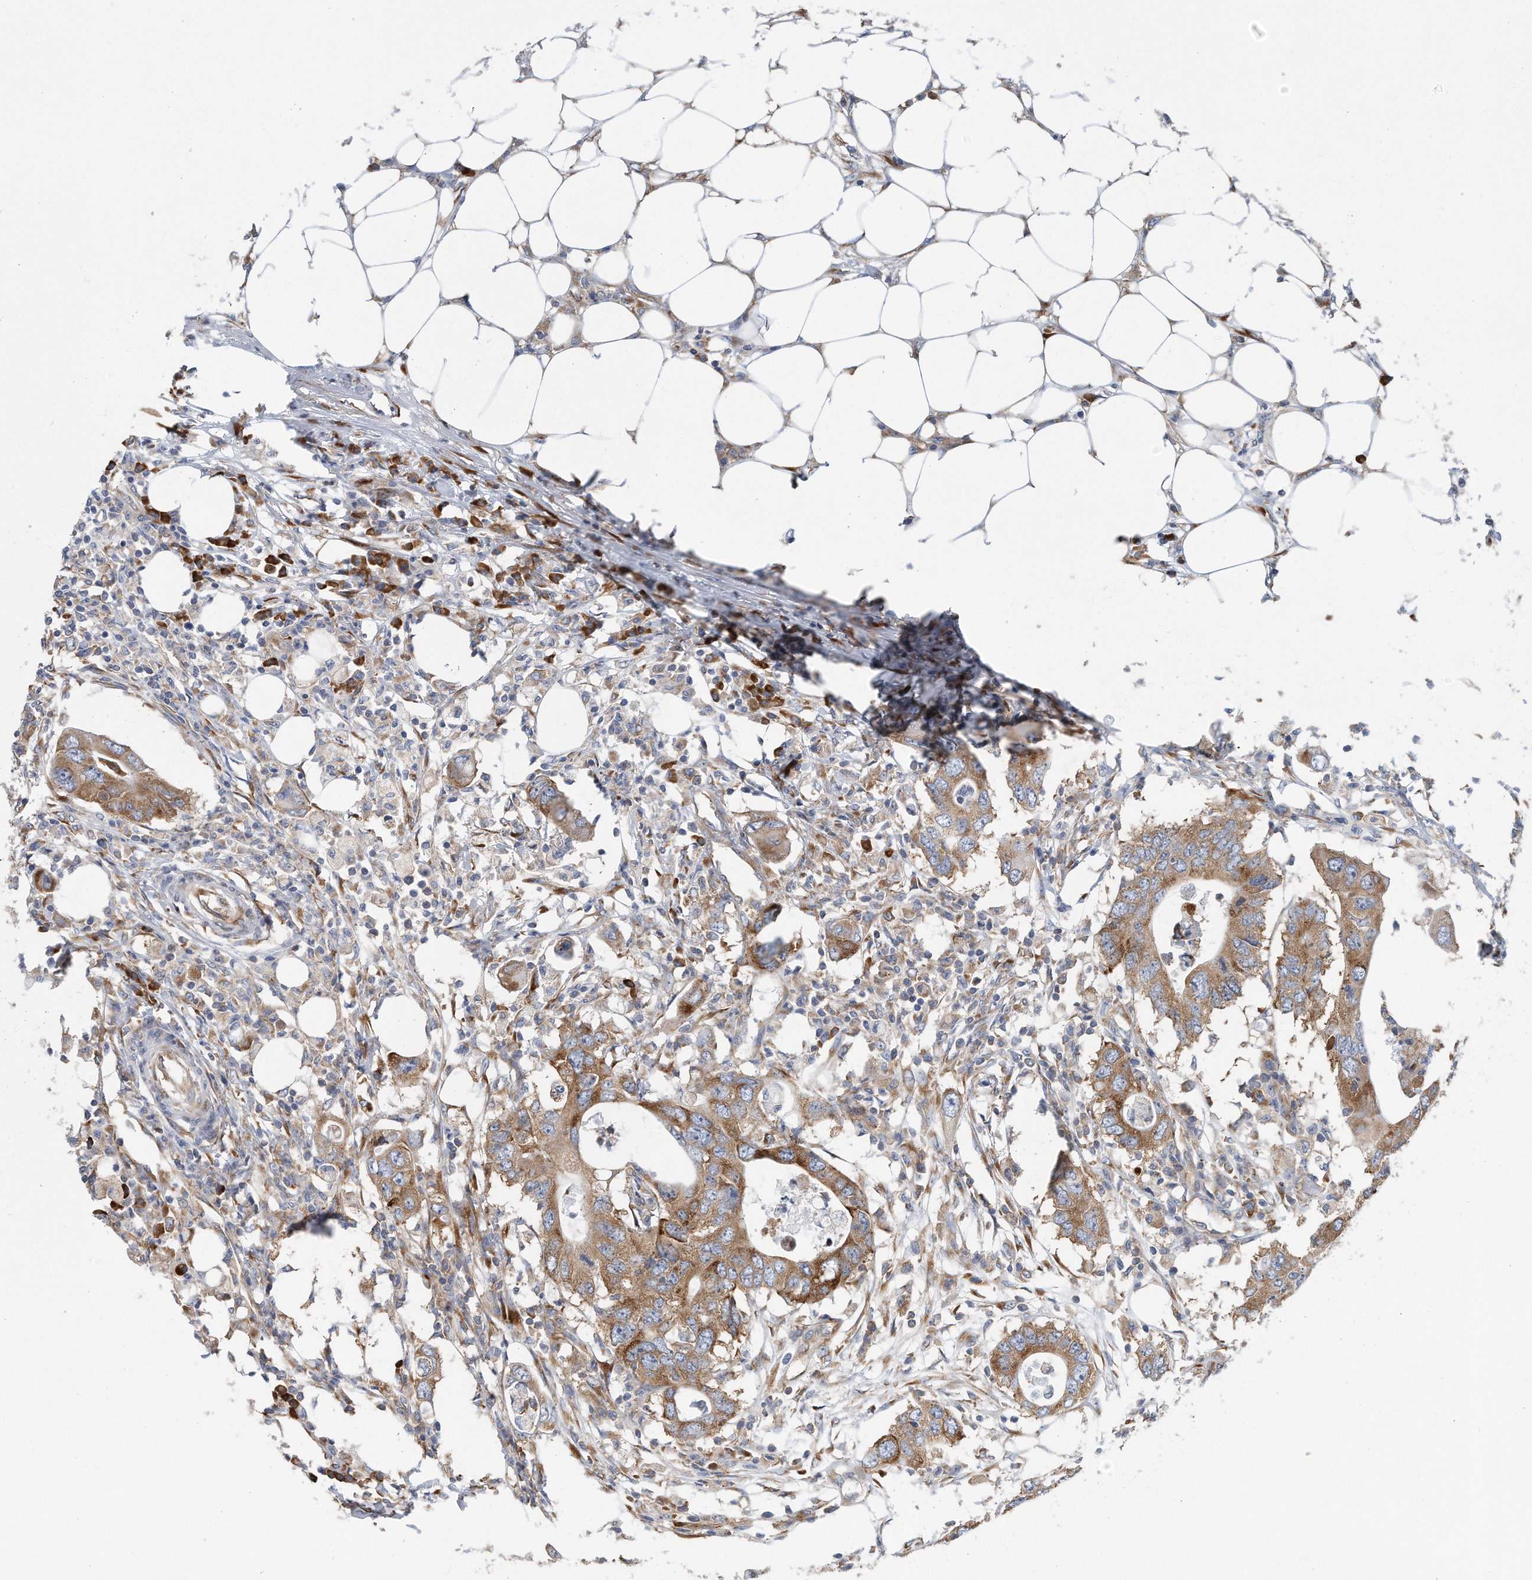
{"staining": {"intensity": "moderate", "quantity": ">75%", "location": "cytoplasmic/membranous"}, "tissue": "colorectal cancer", "cell_type": "Tumor cells", "image_type": "cancer", "snomed": [{"axis": "morphology", "description": "Adenocarcinoma, NOS"}, {"axis": "topography", "description": "Colon"}], "caption": "A brown stain labels moderate cytoplasmic/membranous expression of a protein in adenocarcinoma (colorectal) tumor cells.", "gene": "RPL26L1", "patient": {"sex": "male", "age": 71}}